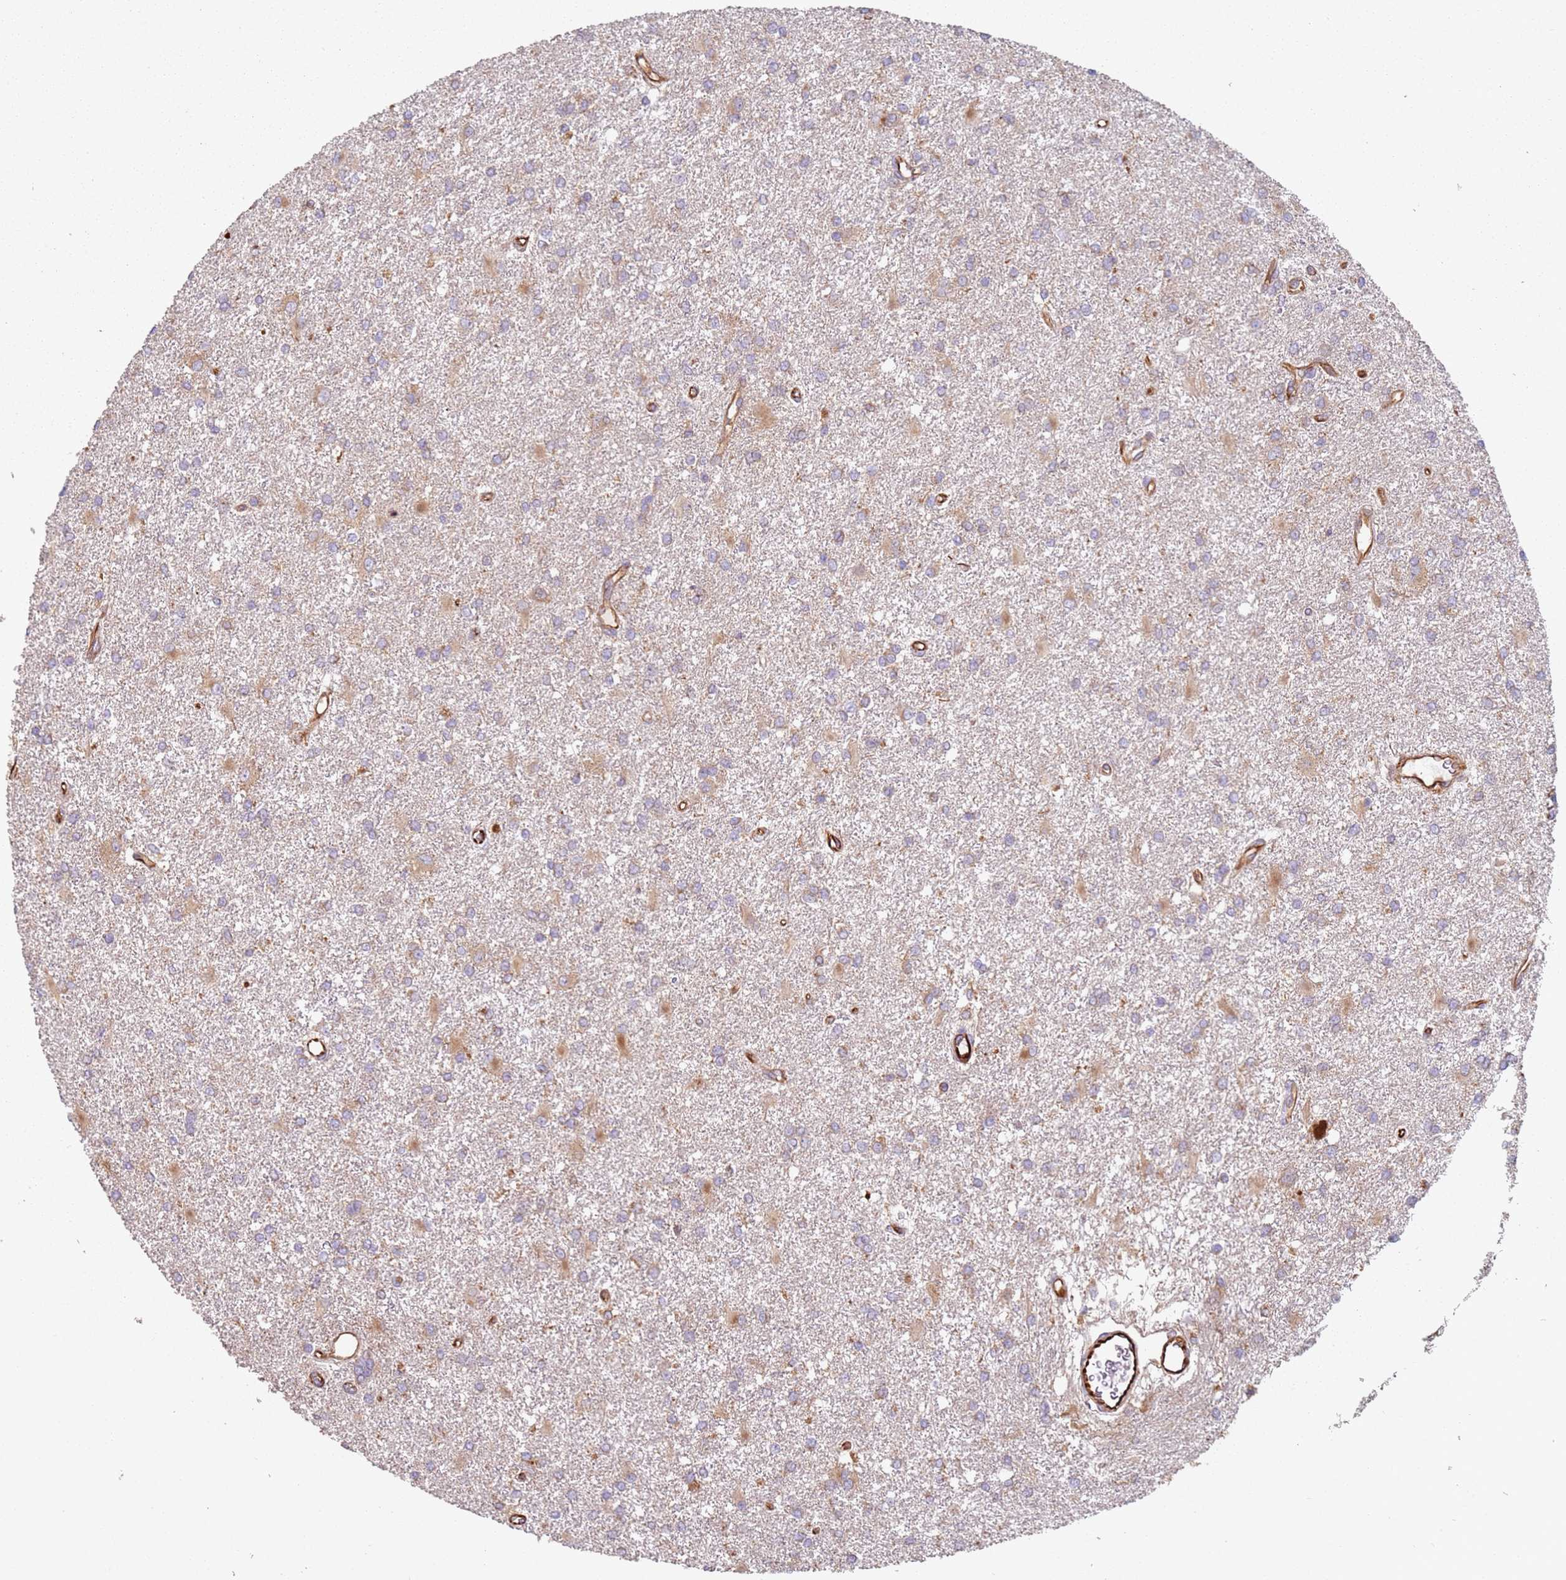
{"staining": {"intensity": "weak", "quantity": "25%-75%", "location": "cytoplasmic/membranous"}, "tissue": "glioma", "cell_type": "Tumor cells", "image_type": "cancer", "snomed": [{"axis": "morphology", "description": "Glioma, malignant, High grade"}, {"axis": "topography", "description": "Brain"}], "caption": "A brown stain shows weak cytoplasmic/membranous expression of a protein in glioma tumor cells.", "gene": "SNAPIN", "patient": {"sex": "female", "age": 50}}